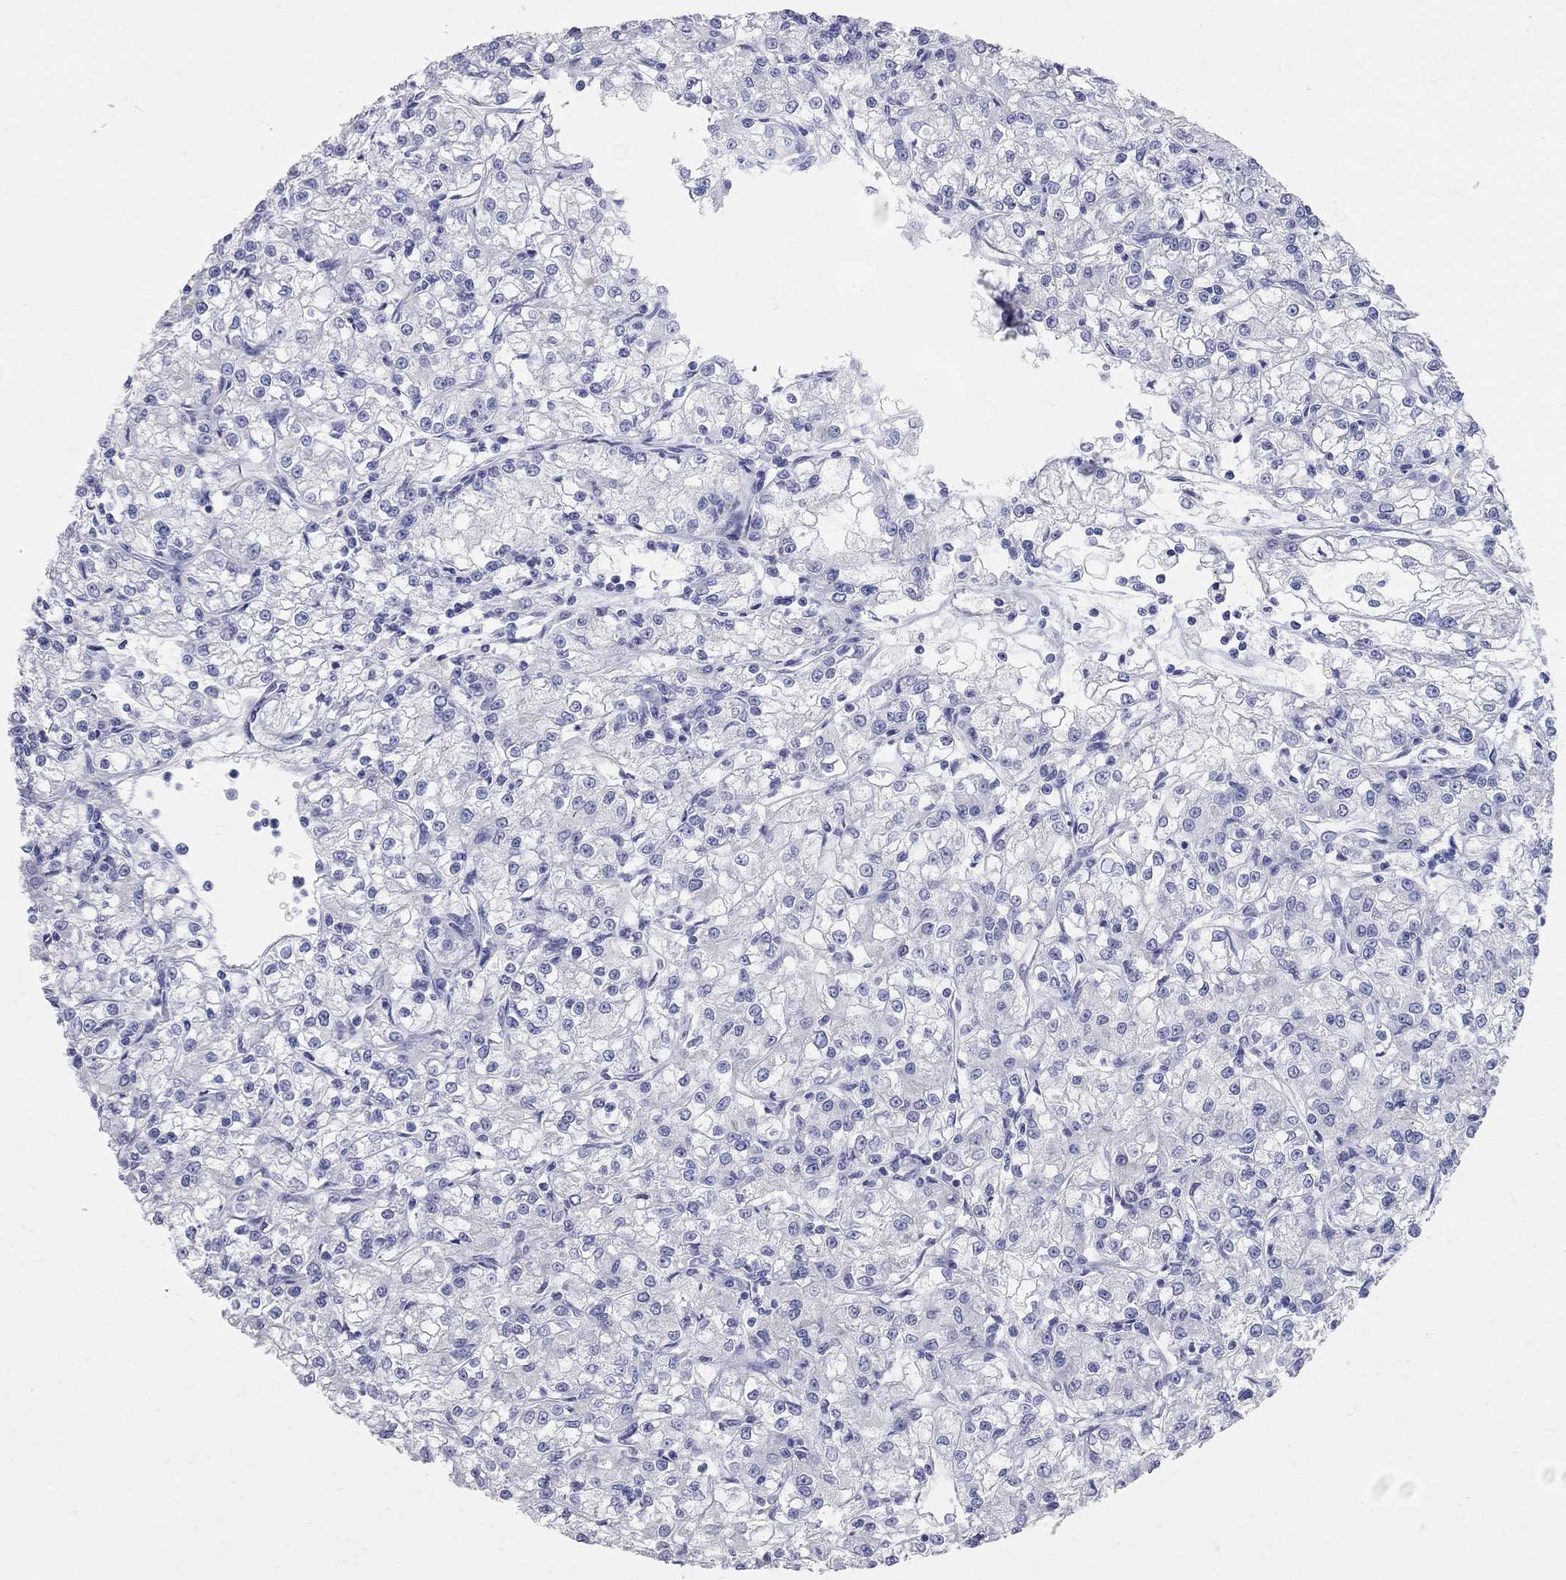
{"staining": {"intensity": "negative", "quantity": "none", "location": "none"}, "tissue": "renal cancer", "cell_type": "Tumor cells", "image_type": "cancer", "snomed": [{"axis": "morphology", "description": "Adenocarcinoma, NOS"}, {"axis": "topography", "description": "Kidney"}], "caption": "Tumor cells are negative for brown protein staining in renal adenocarcinoma.", "gene": "AOX1", "patient": {"sex": "female", "age": 59}}